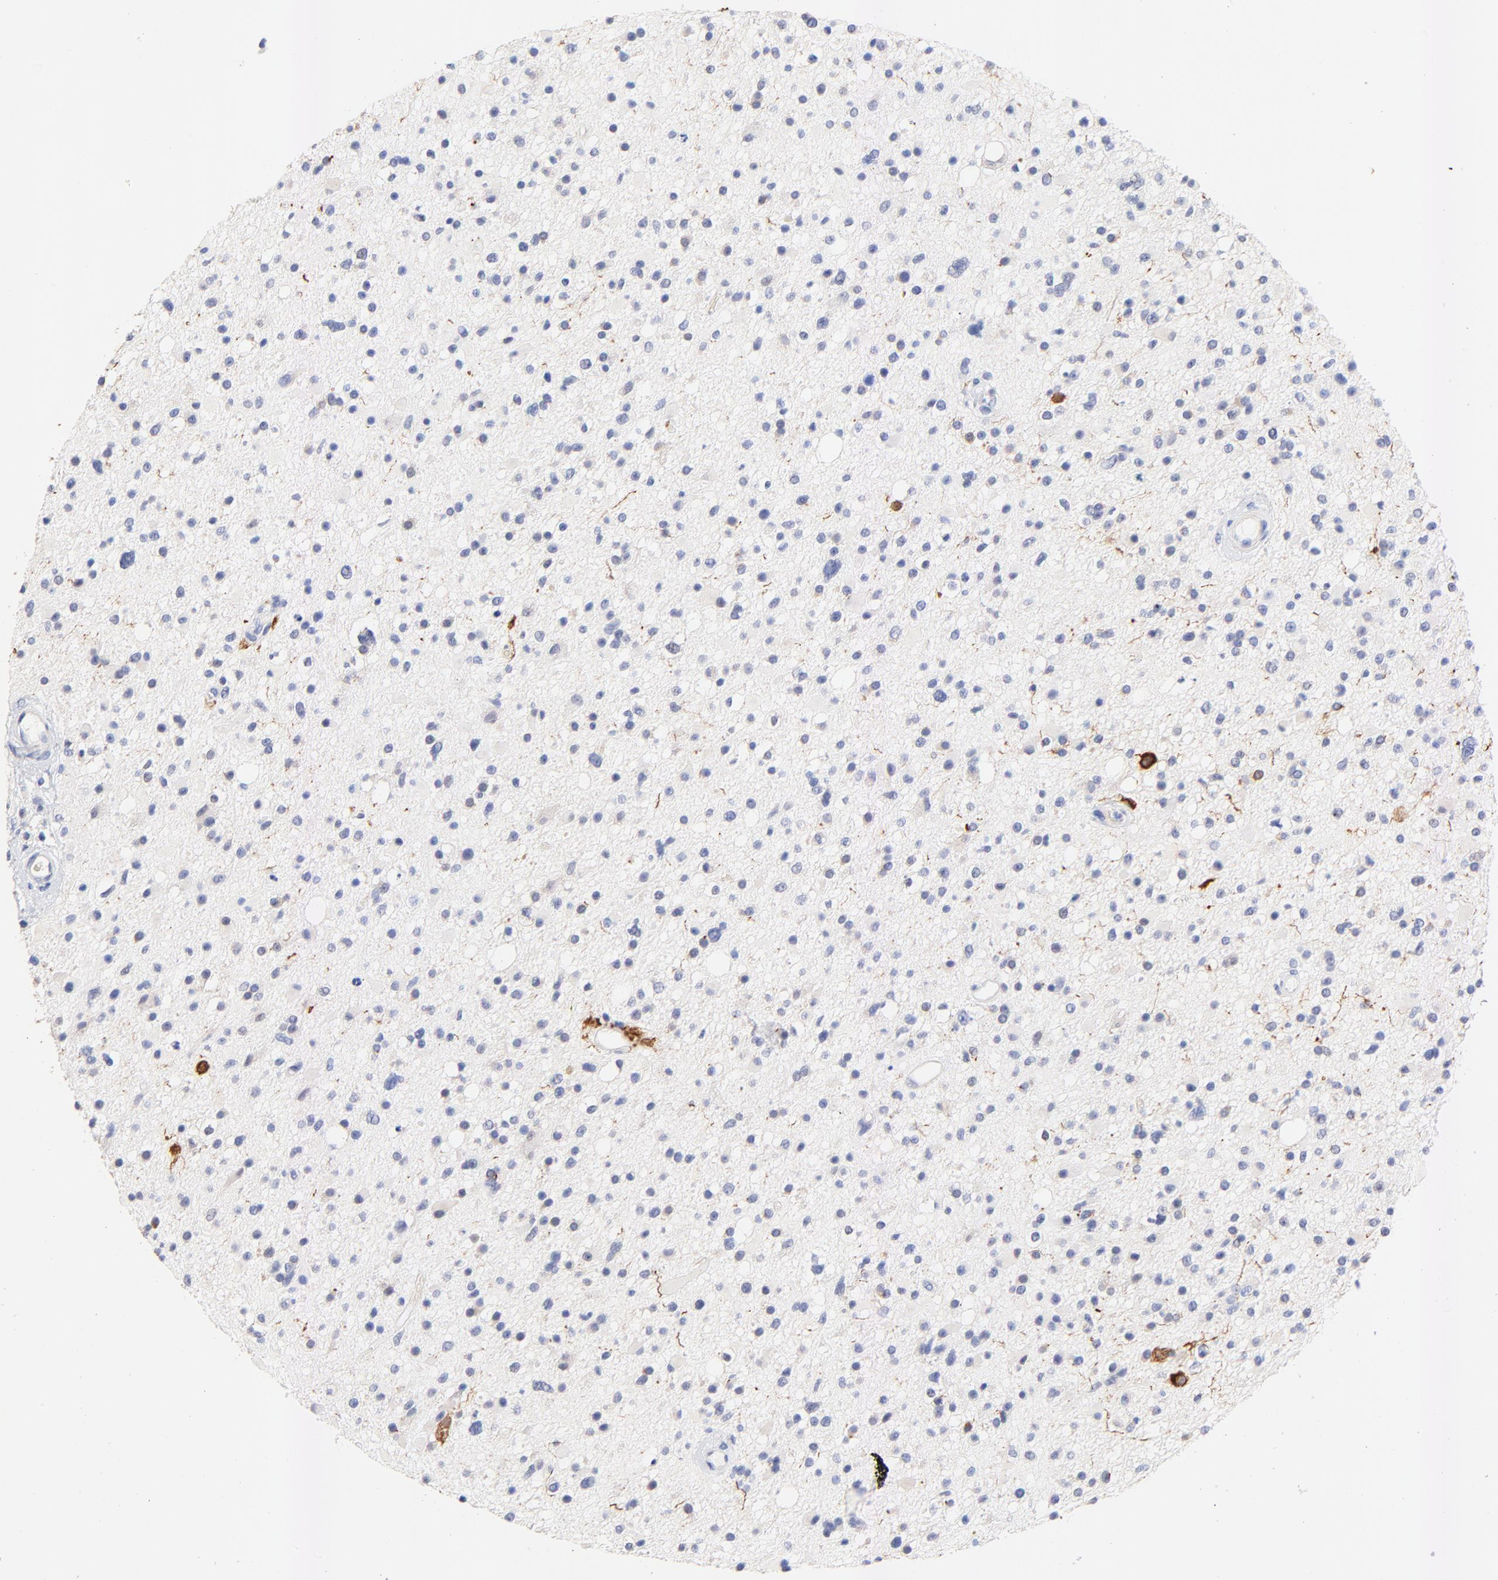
{"staining": {"intensity": "negative", "quantity": "none", "location": "none"}, "tissue": "glioma", "cell_type": "Tumor cells", "image_type": "cancer", "snomed": [{"axis": "morphology", "description": "Glioma, malignant, High grade"}, {"axis": "topography", "description": "Brain"}], "caption": "This image is of malignant glioma (high-grade) stained with immunohistochemistry to label a protein in brown with the nuclei are counter-stained blue. There is no positivity in tumor cells.", "gene": "FAM117B", "patient": {"sex": "male", "age": 33}}